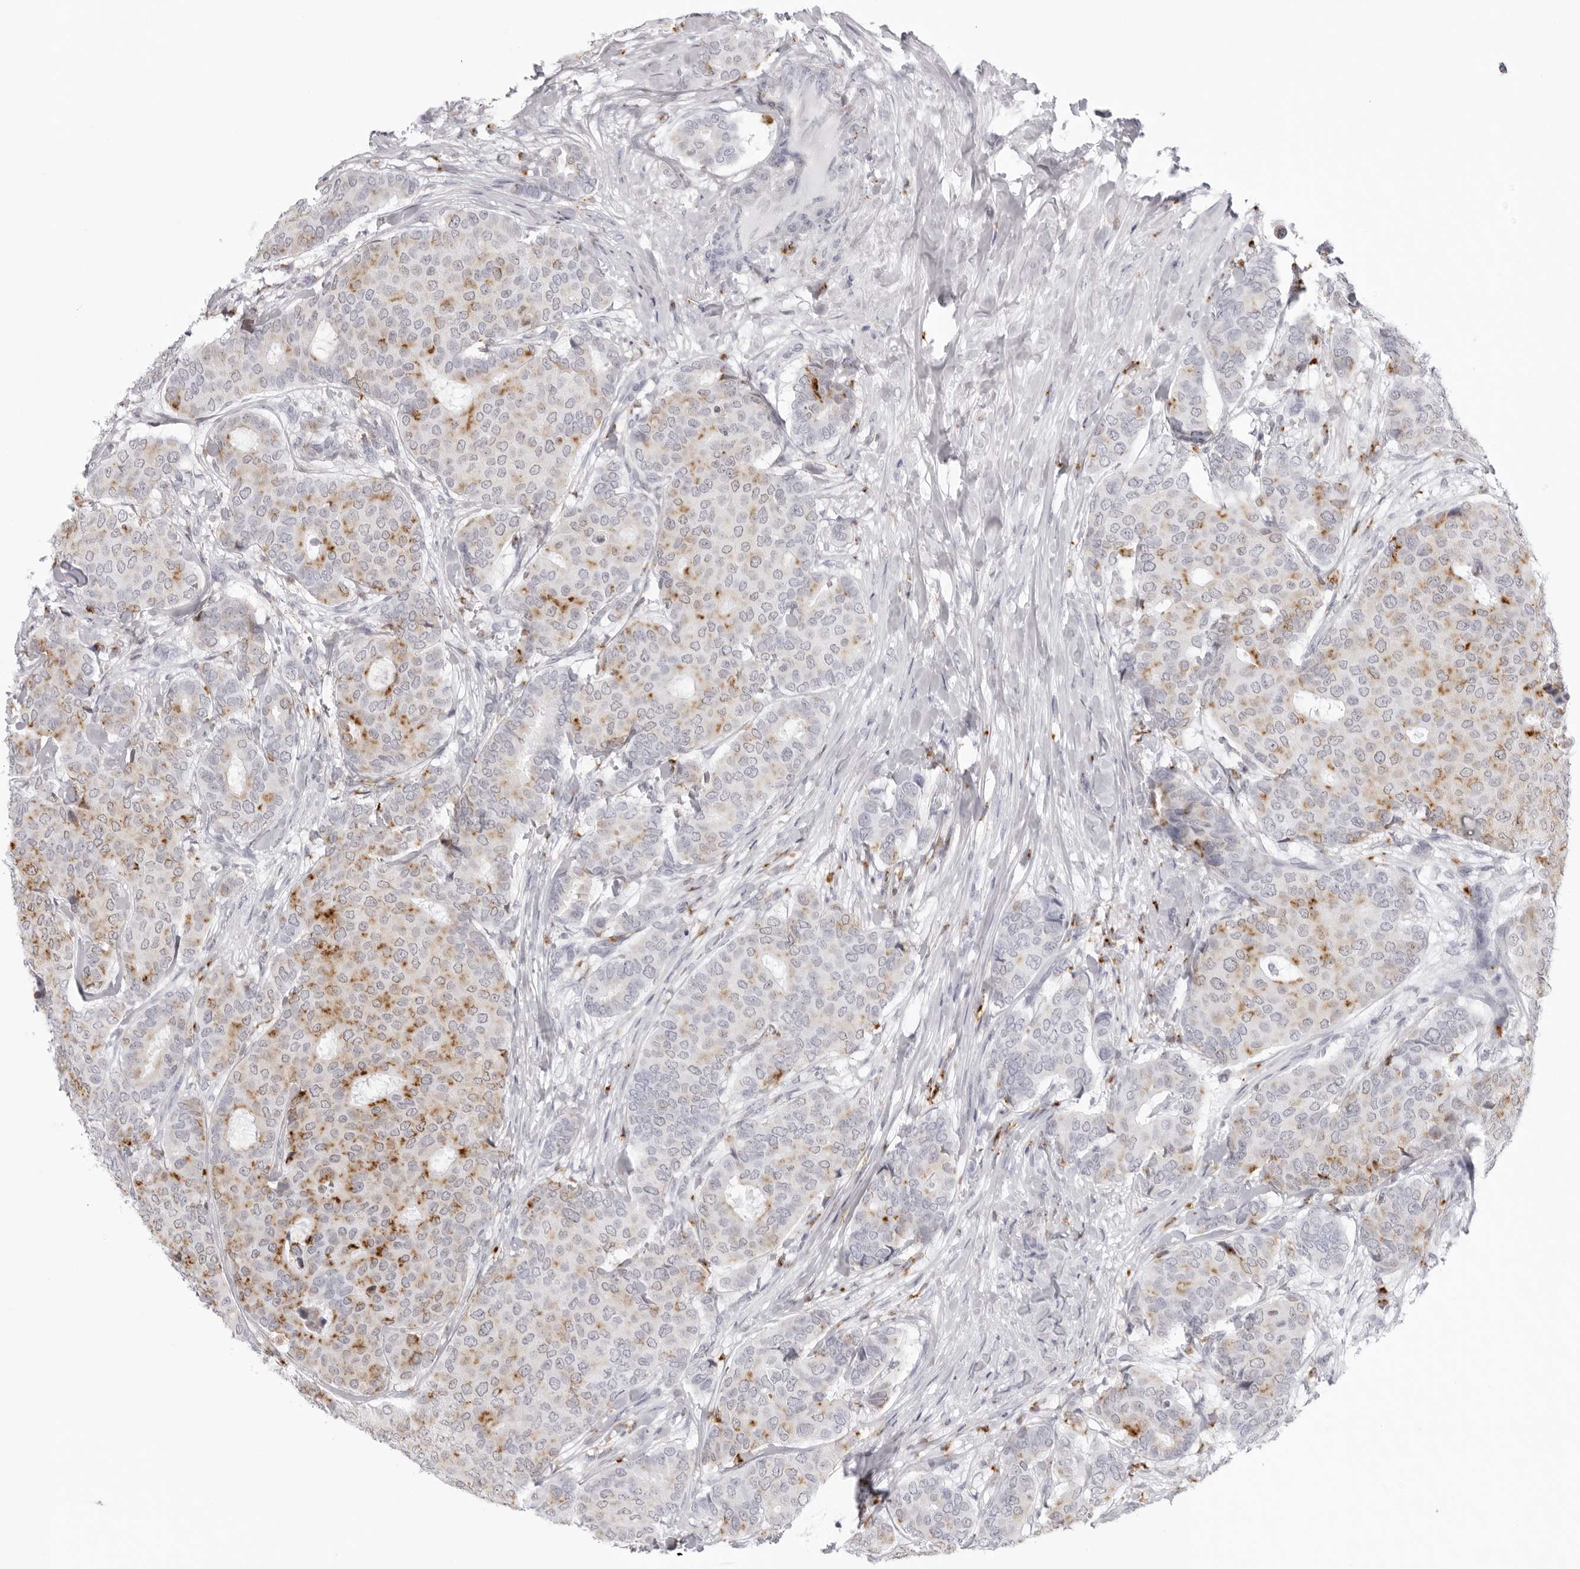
{"staining": {"intensity": "moderate", "quantity": "<25%", "location": "cytoplasmic/membranous"}, "tissue": "breast cancer", "cell_type": "Tumor cells", "image_type": "cancer", "snomed": [{"axis": "morphology", "description": "Duct carcinoma"}, {"axis": "topography", "description": "Breast"}], "caption": "Breast invasive ductal carcinoma was stained to show a protein in brown. There is low levels of moderate cytoplasmic/membranous staining in about <25% of tumor cells.", "gene": "IL25", "patient": {"sex": "female", "age": 75}}